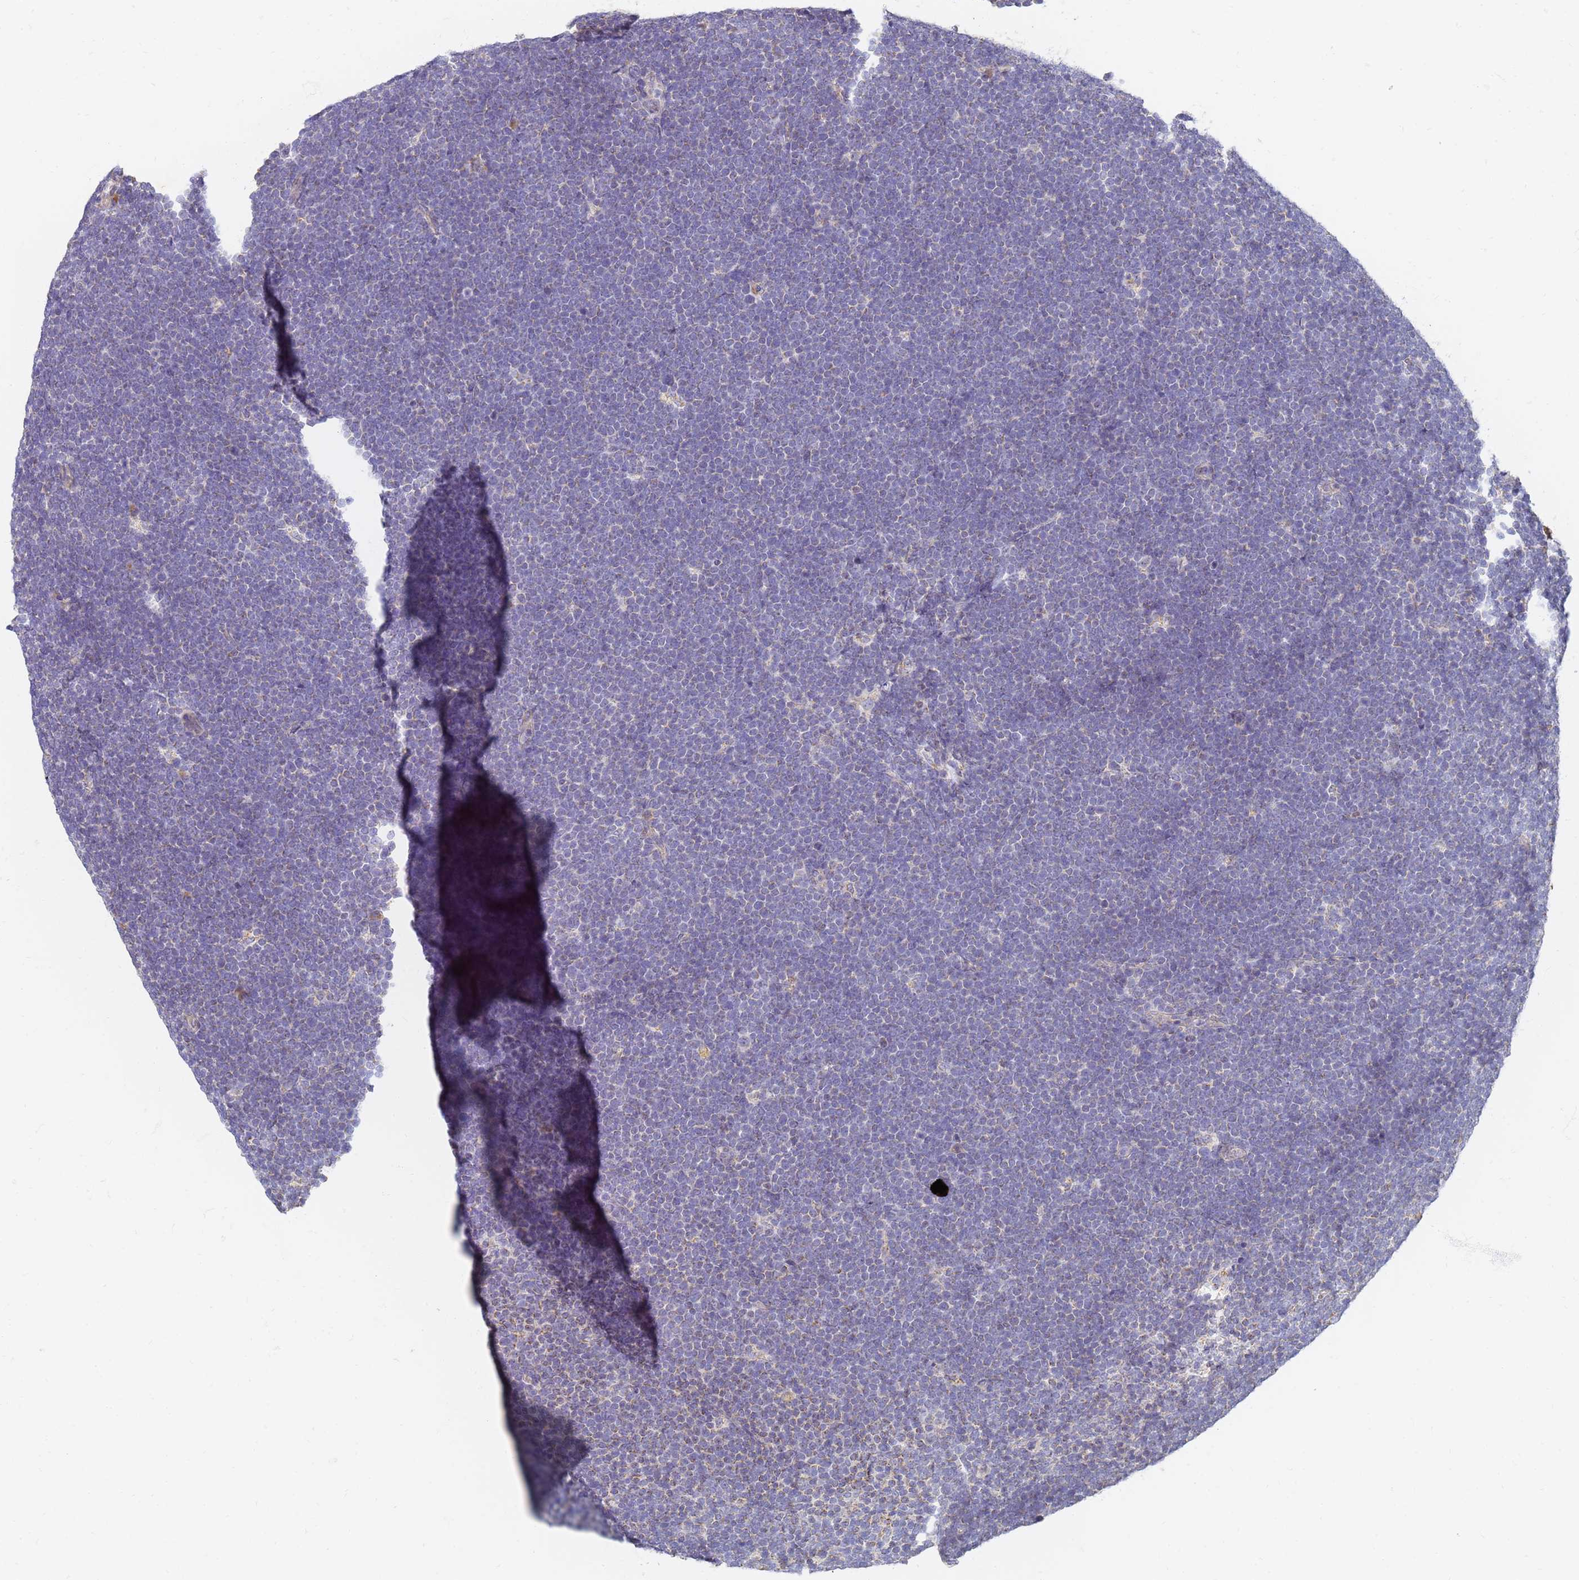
{"staining": {"intensity": "negative", "quantity": "none", "location": "none"}, "tissue": "lymphoma", "cell_type": "Tumor cells", "image_type": "cancer", "snomed": [{"axis": "morphology", "description": "Malignant lymphoma, non-Hodgkin's type, High grade"}, {"axis": "topography", "description": "Lymph node"}], "caption": "There is no significant staining in tumor cells of lymphoma.", "gene": "UTP23", "patient": {"sex": "male", "age": 13}}